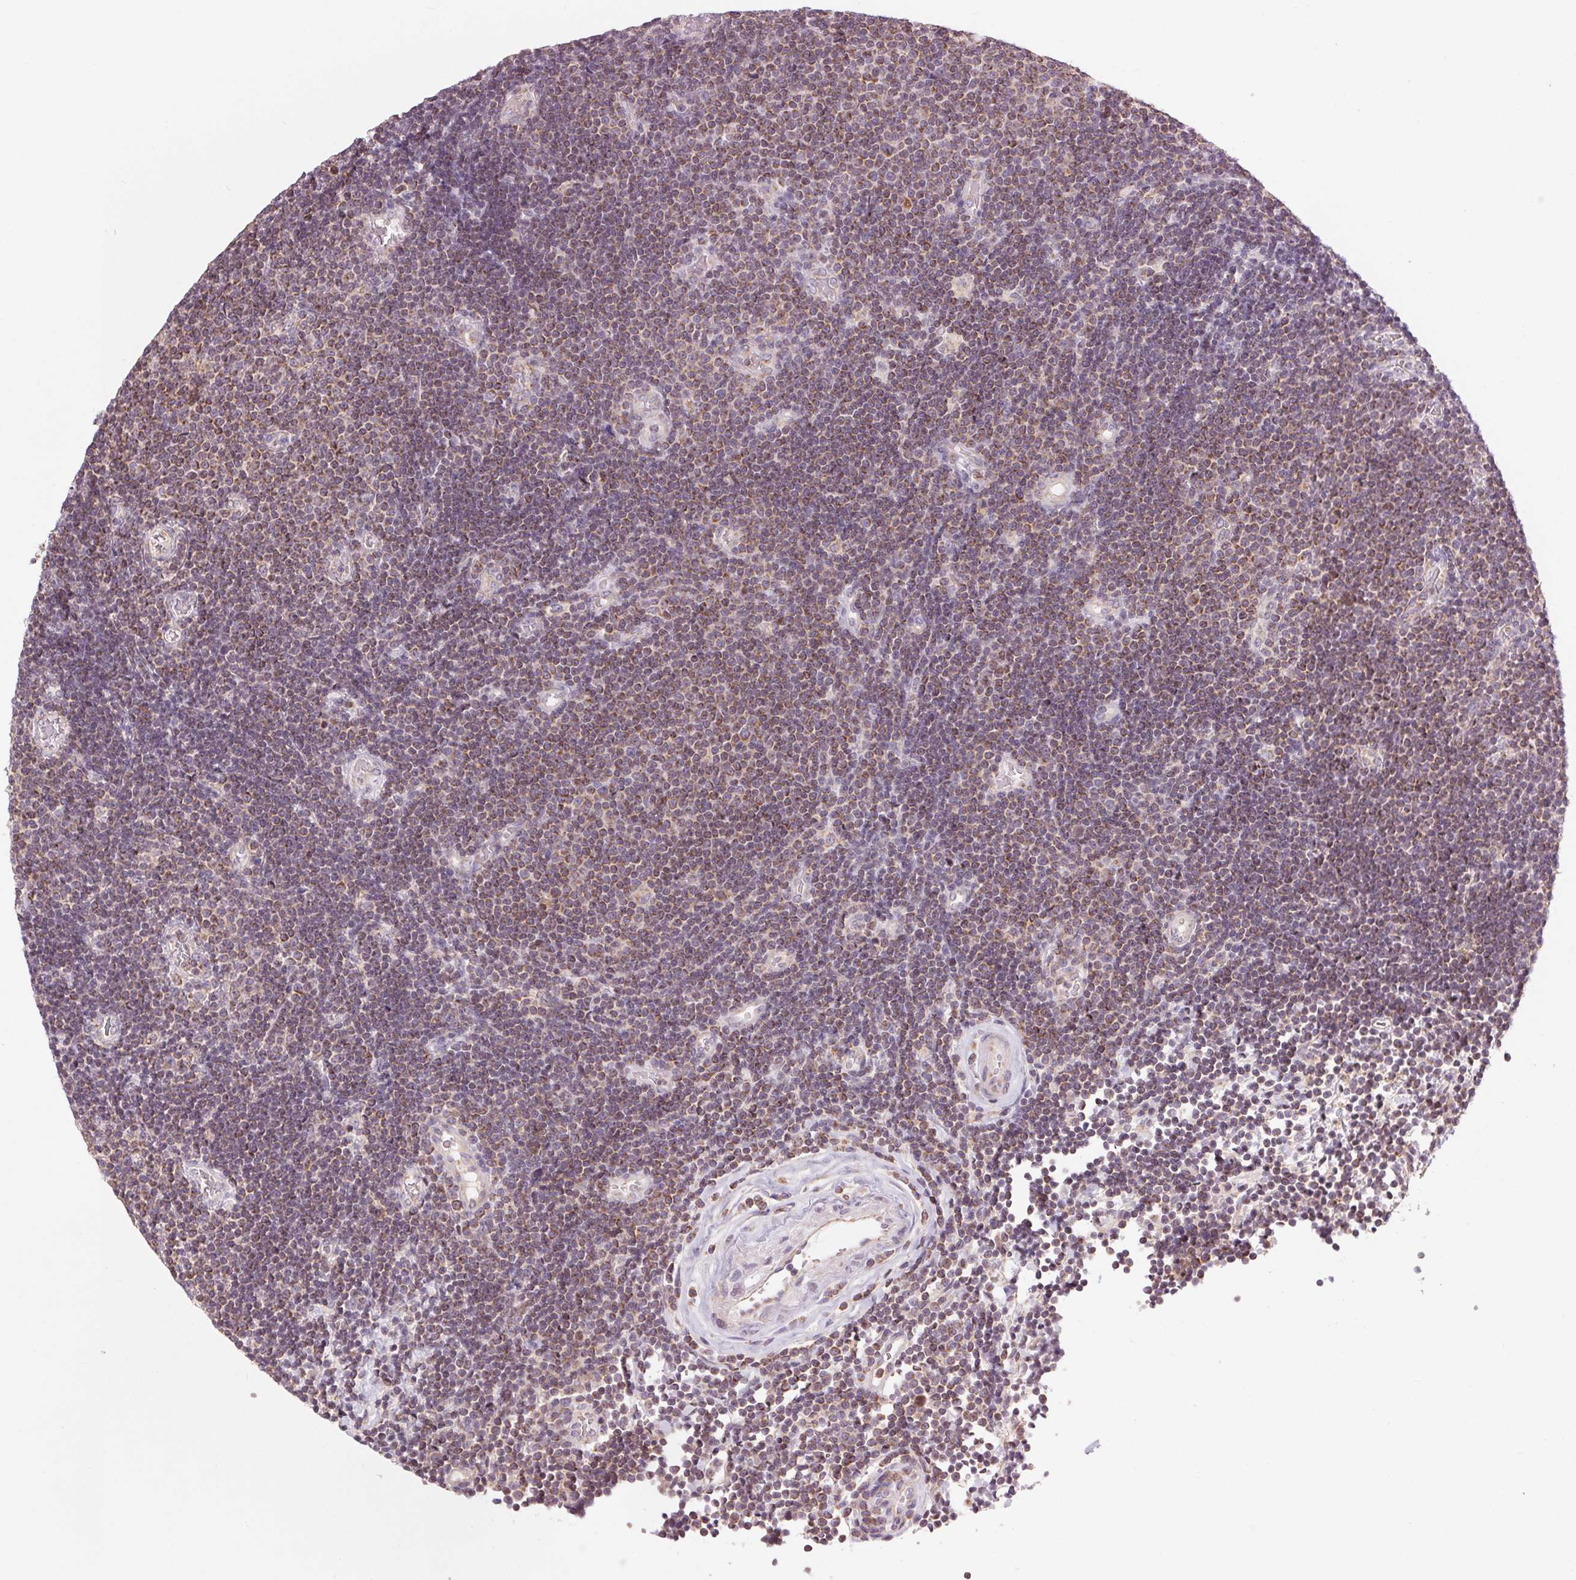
{"staining": {"intensity": "moderate", "quantity": ">75%", "location": "cytoplasmic/membranous"}, "tissue": "lymphoma", "cell_type": "Tumor cells", "image_type": "cancer", "snomed": [{"axis": "morphology", "description": "Malignant lymphoma, non-Hodgkin's type, Low grade"}, {"axis": "topography", "description": "Brain"}], "caption": "Immunohistochemical staining of human malignant lymphoma, non-Hodgkin's type (low-grade) shows moderate cytoplasmic/membranous protein staining in about >75% of tumor cells. (IHC, brightfield microscopy, high magnification).", "gene": "COX6A1", "patient": {"sex": "female", "age": 66}}